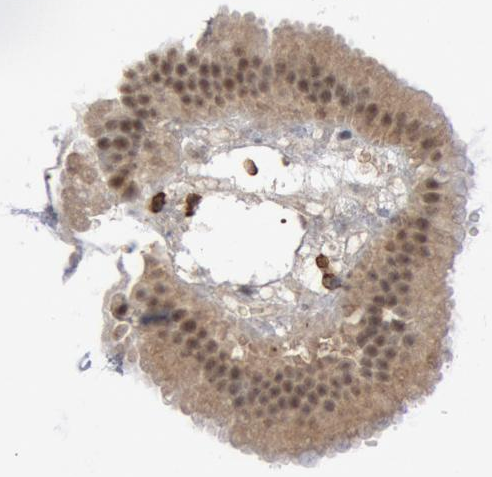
{"staining": {"intensity": "weak", "quantity": ">75%", "location": "cytoplasmic/membranous"}, "tissue": "gallbladder", "cell_type": "Glandular cells", "image_type": "normal", "snomed": [{"axis": "morphology", "description": "Normal tissue, NOS"}, {"axis": "topography", "description": "Gallbladder"}], "caption": "Protein positivity by immunohistochemistry (IHC) displays weak cytoplasmic/membranous staining in about >75% of glandular cells in unremarkable gallbladder.", "gene": "PTPN6", "patient": {"sex": "female", "age": 63}}